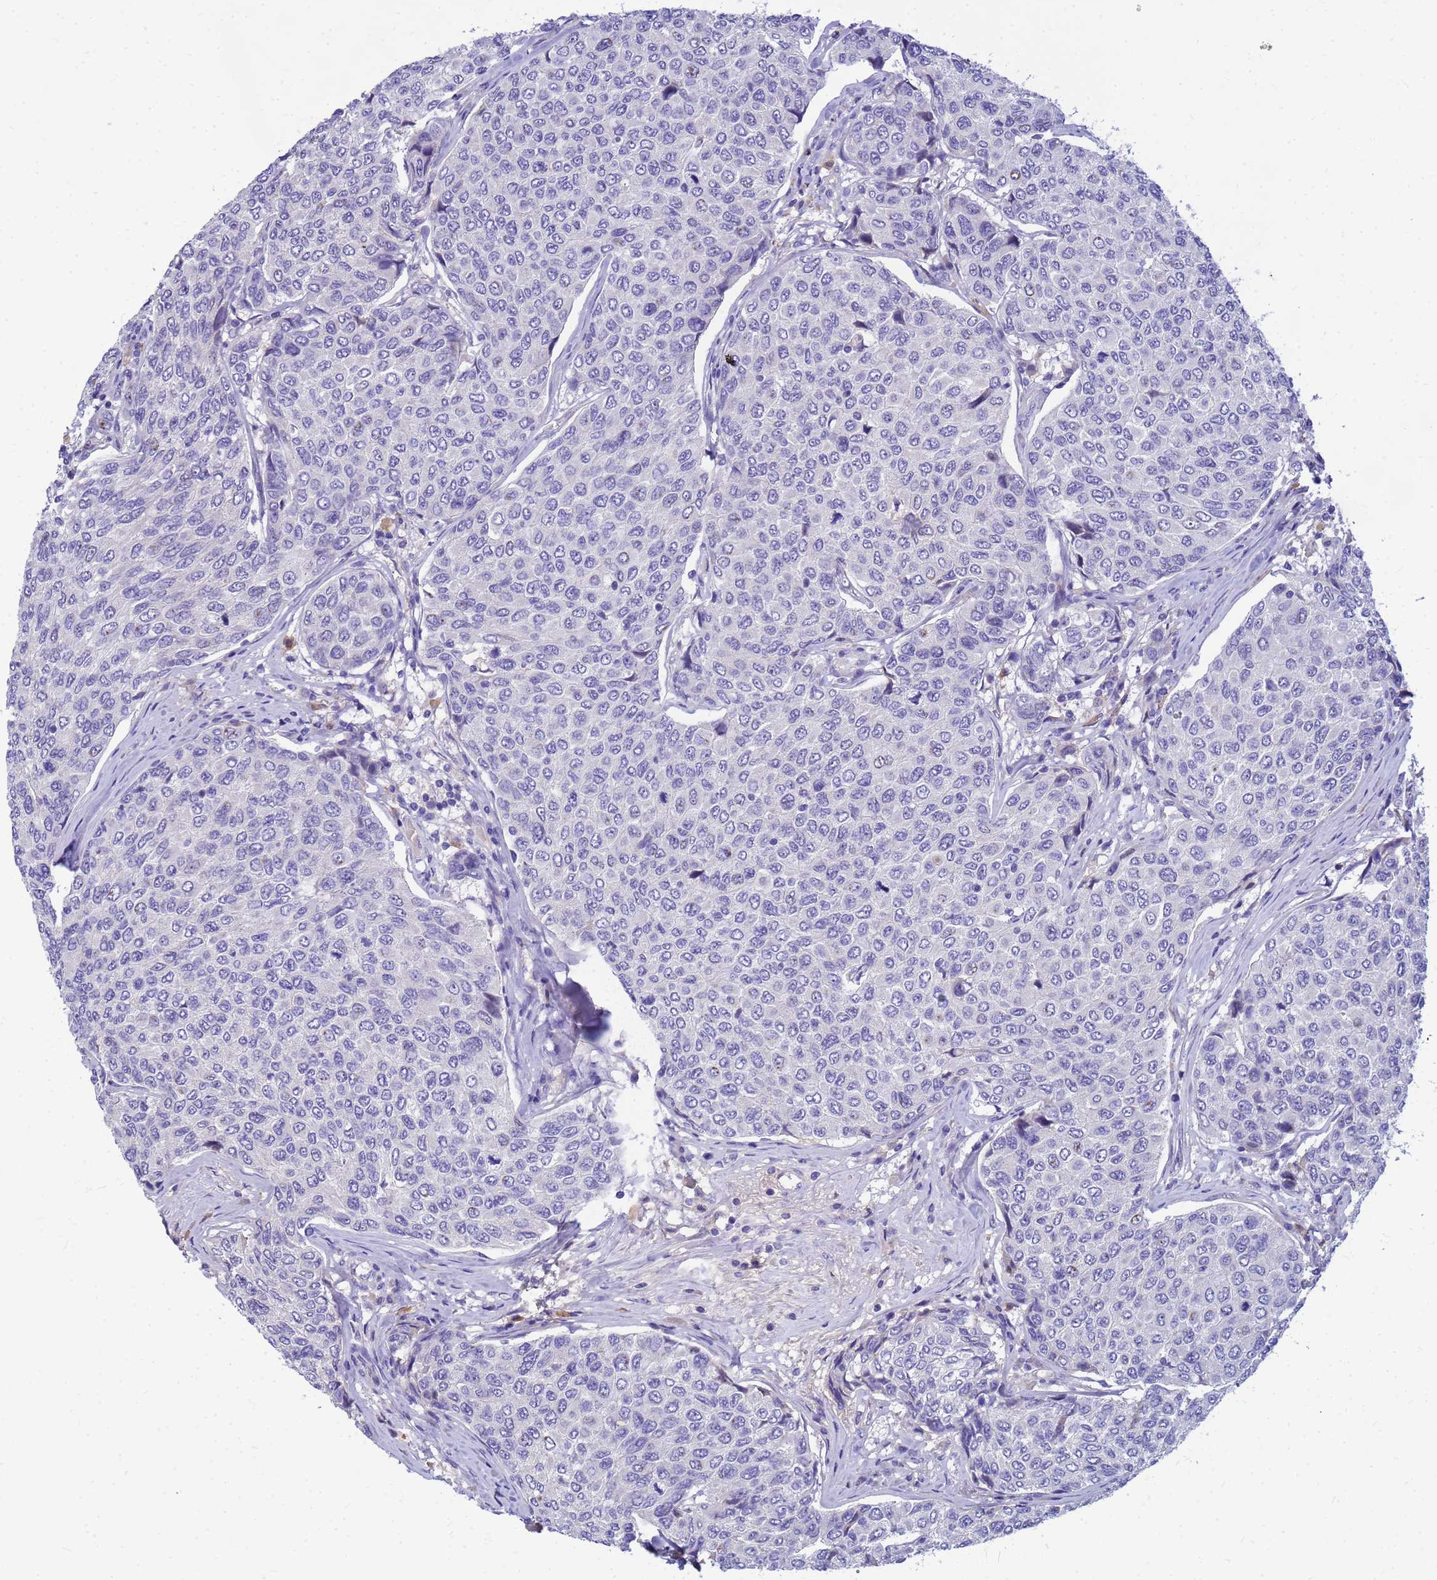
{"staining": {"intensity": "negative", "quantity": "none", "location": "none"}, "tissue": "breast cancer", "cell_type": "Tumor cells", "image_type": "cancer", "snomed": [{"axis": "morphology", "description": "Duct carcinoma"}, {"axis": "topography", "description": "Breast"}], "caption": "This is an immunohistochemistry (IHC) photomicrograph of human invasive ductal carcinoma (breast). There is no expression in tumor cells.", "gene": "DPRX", "patient": {"sex": "female", "age": 55}}